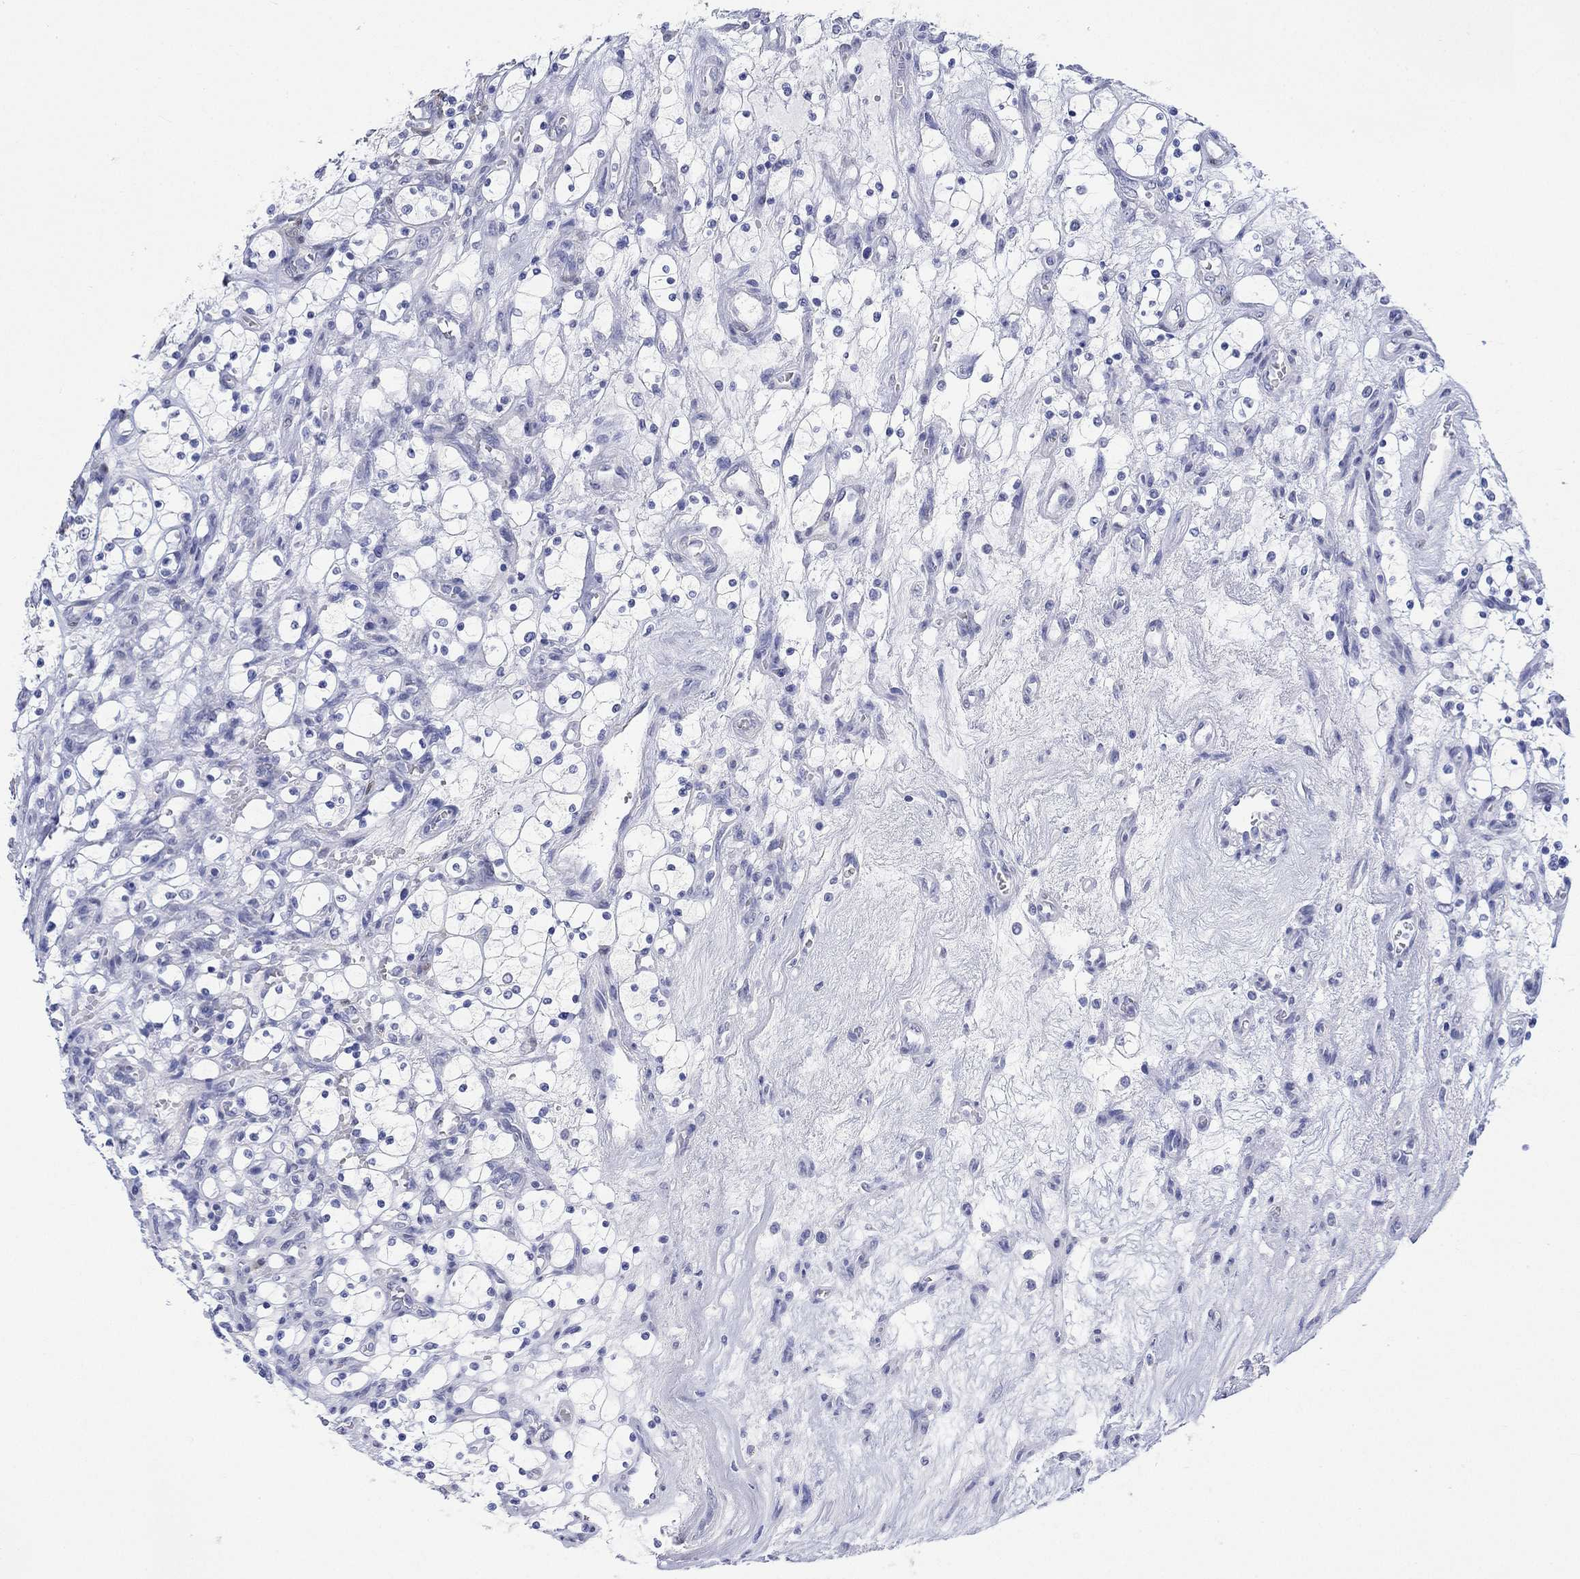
{"staining": {"intensity": "negative", "quantity": "none", "location": "none"}, "tissue": "renal cancer", "cell_type": "Tumor cells", "image_type": "cancer", "snomed": [{"axis": "morphology", "description": "Adenocarcinoma, NOS"}, {"axis": "topography", "description": "Kidney"}], "caption": "A micrograph of human renal cancer (adenocarcinoma) is negative for staining in tumor cells. (DAB (3,3'-diaminobenzidine) immunohistochemistry, high magnification).", "gene": "MSI1", "patient": {"sex": "female", "age": 69}}